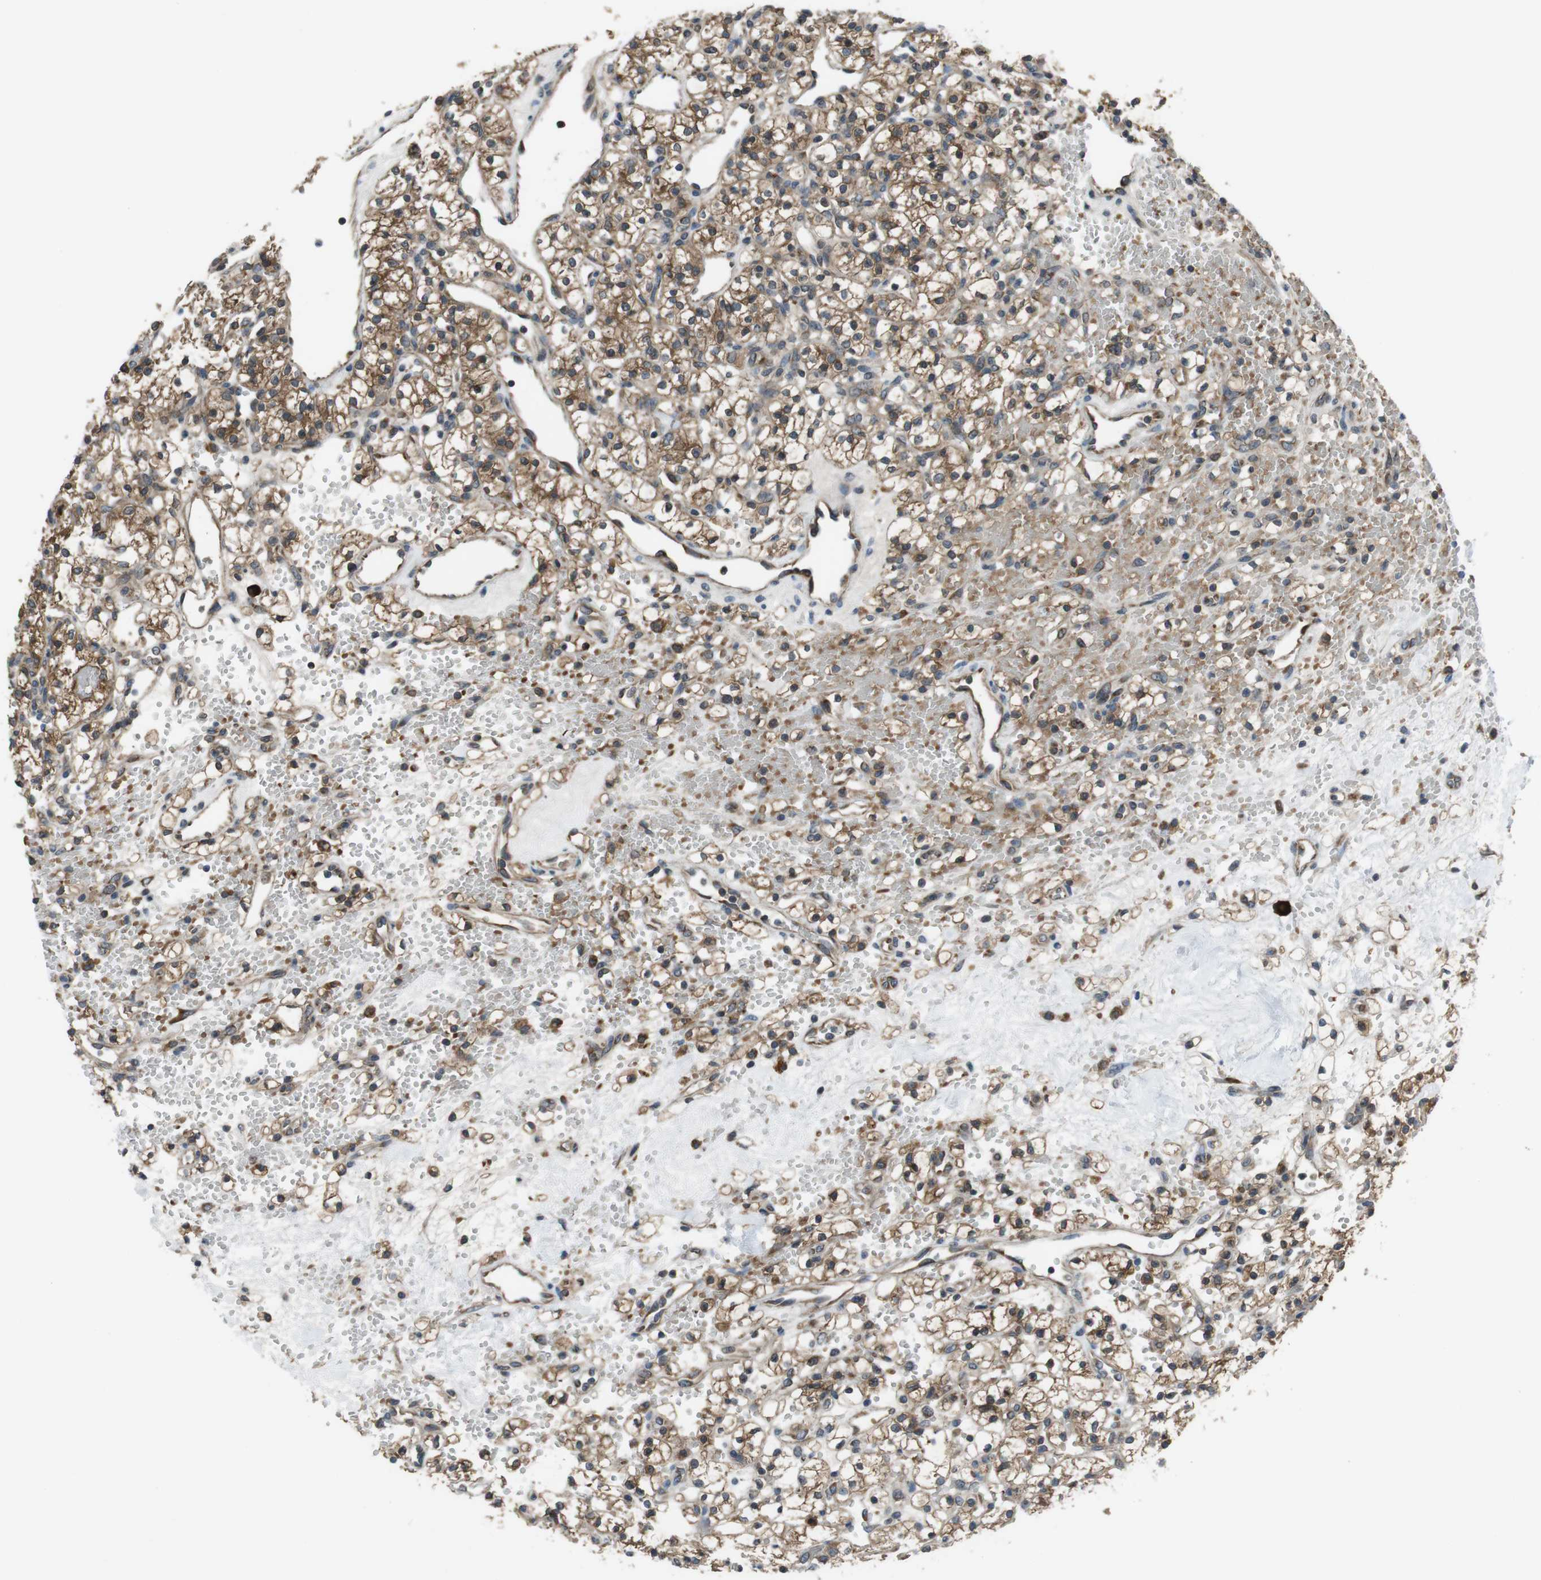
{"staining": {"intensity": "moderate", "quantity": ">75%", "location": "cytoplasmic/membranous"}, "tissue": "renal cancer", "cell_type": "Tumor cells", "image_type": "cancer", "snomed": [{"axis": "morphology", "description": "Adenocarcinoma, NOS"}, {"axis": "topography", "description": "Kidney"}], "caption": "Renal cancer (adenocarcinoma) stained with a brown dye exhibits moderate cytoplasmic/membranous positive staining in approximately >75% of tumor cells.", "gene": "SSR3", "patient": {"sex": "female", "age": 60}}